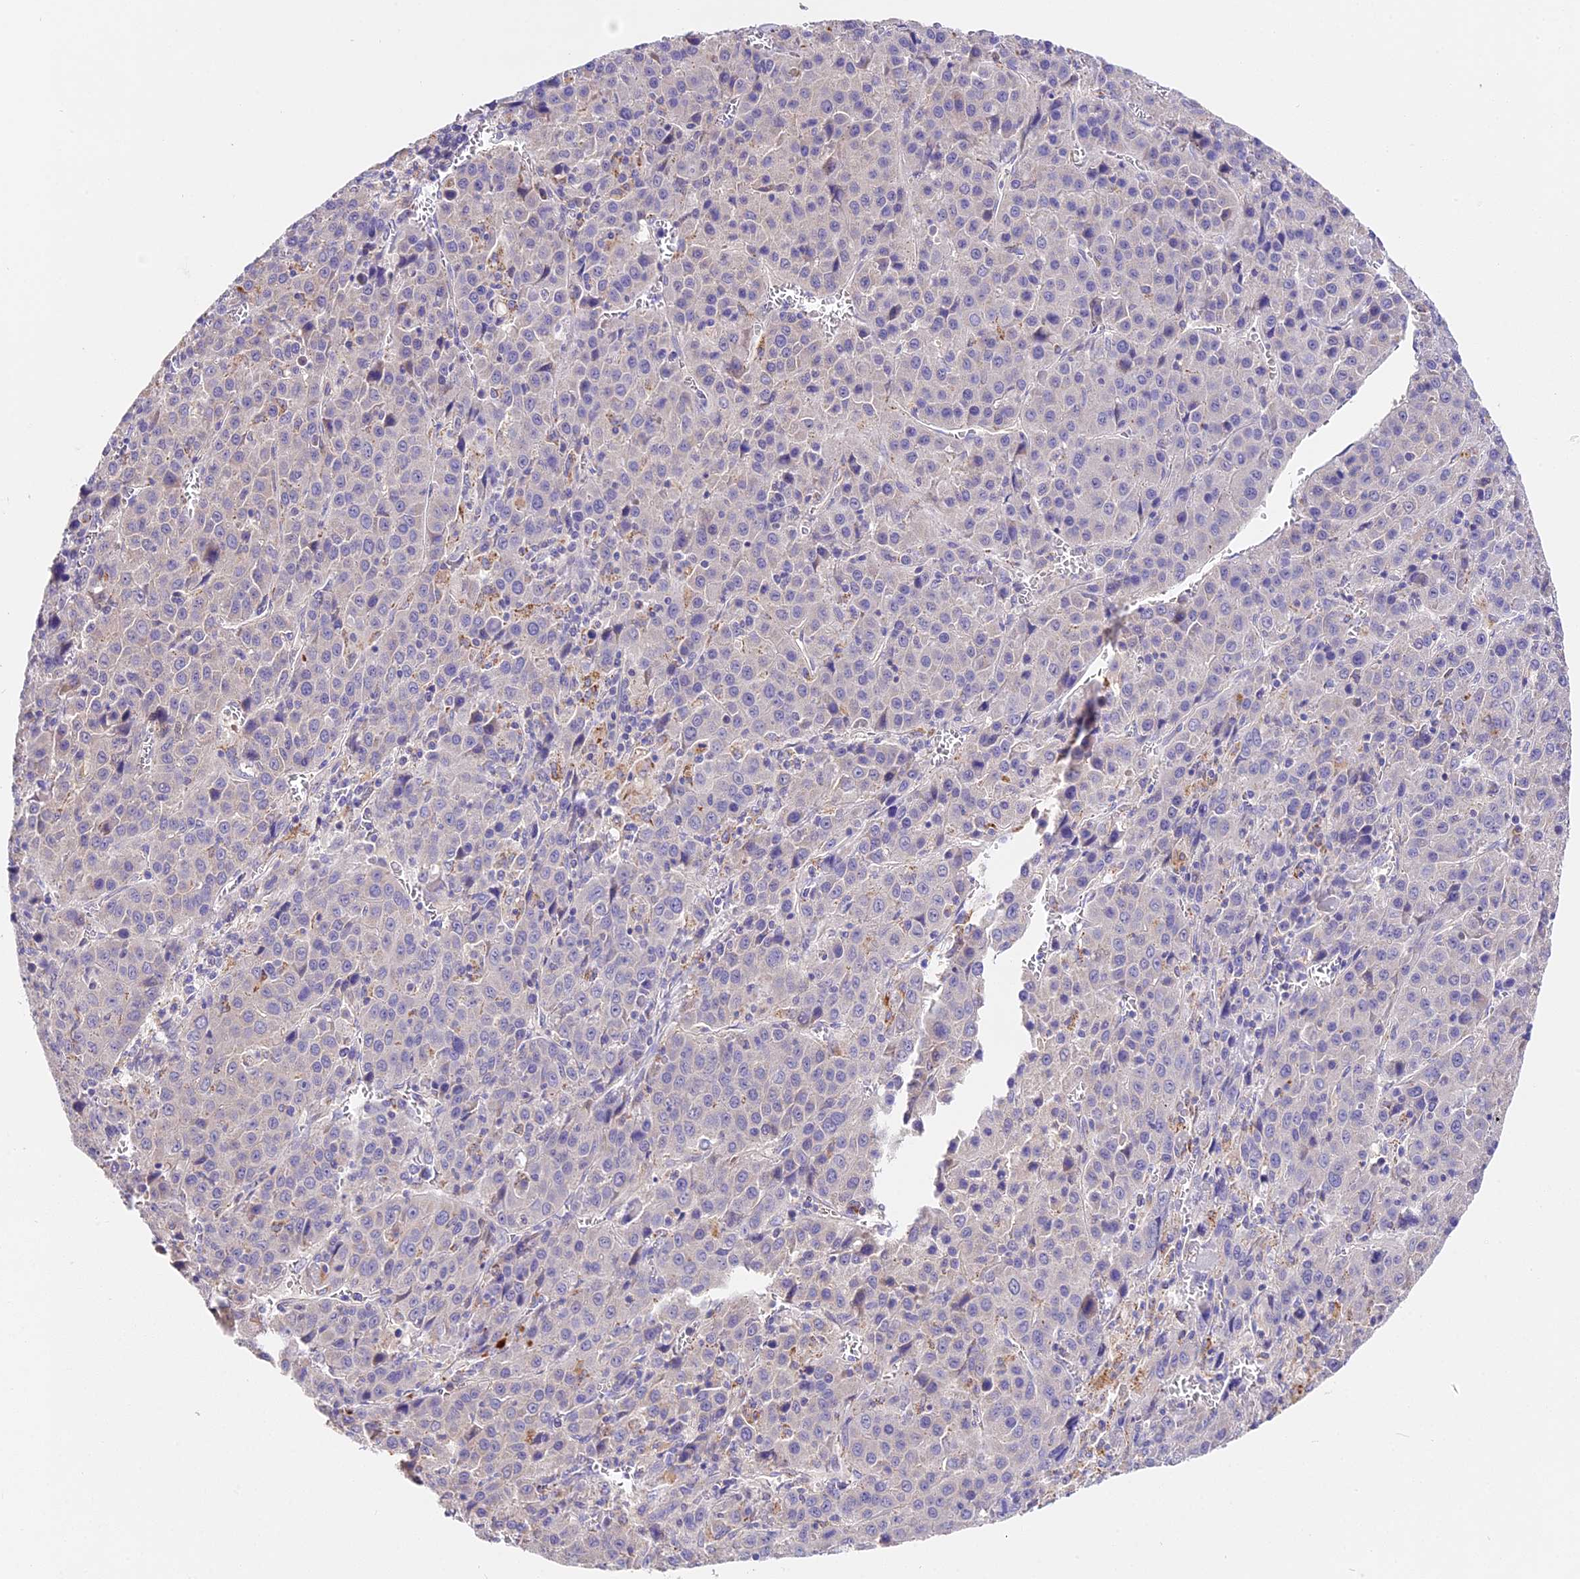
{"staining": {"intensity": "negative", "quantity": "none", "location": "none"}, "tissue": "liver cancer", "cell_type": "Tumor cells", "image_type": "cancer", "snomed": [{"axis": "morphology", "description": "Carcinoma, Hepatocellular, NOS"}, {"axis": "topography", "description": "Liver"}], "caption": "Human liver cancer (hepatocellular carcinoma) stained for a protein using immunohistochemistry reveals no expression in tumor cells.", "gene": "LYPD6", "patient": {"sex": "female", "age": 53}}